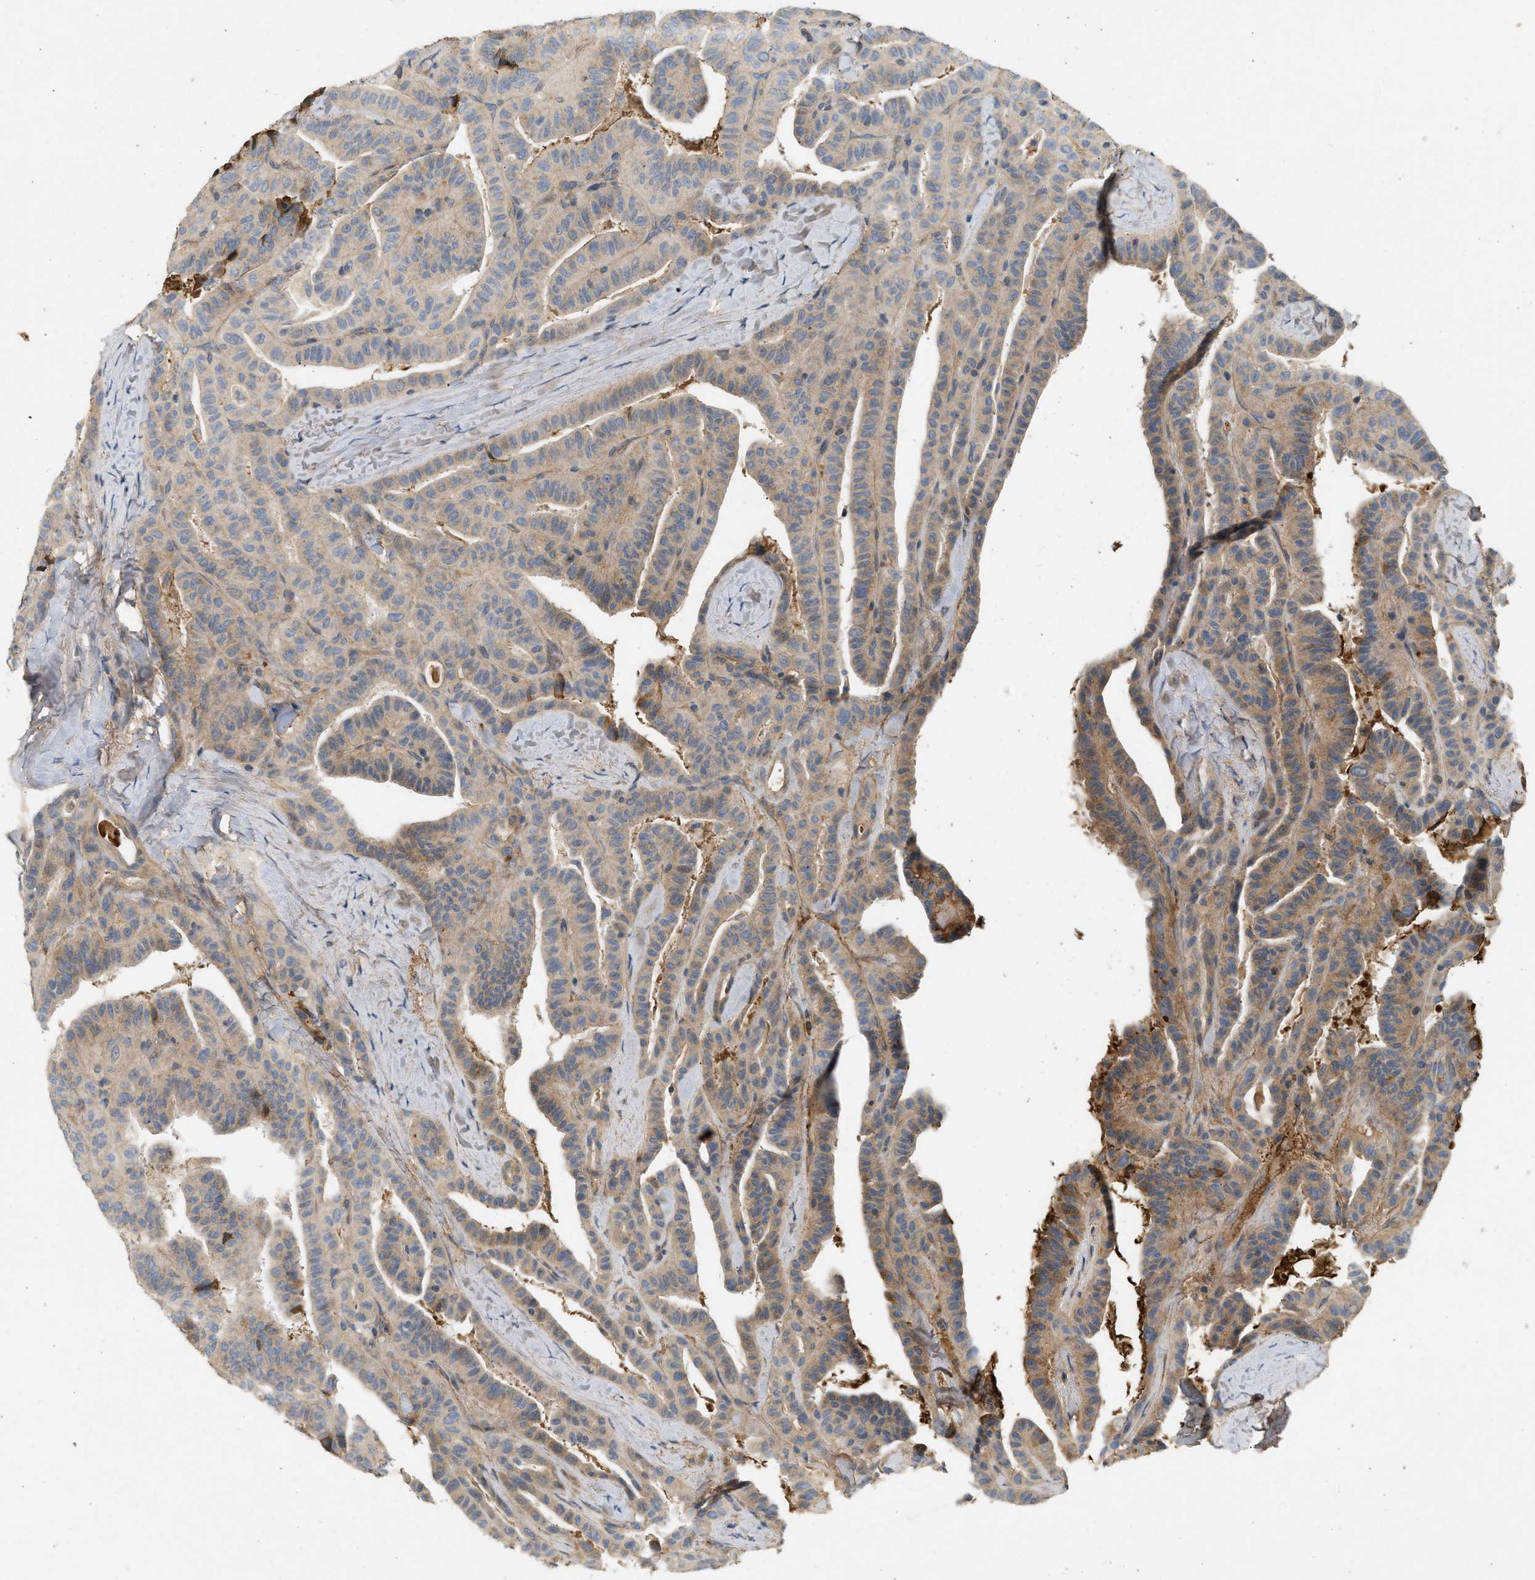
{"staining": {"intensity": "moderate", "quantity": ">75%", "location": "cytoplasmic/membranous"}, "tissue": "thyroid cancer", "cell_type": "Tumor cells", "image_type": "cancer", "snomed": [{"axis": "morphology", "description": "Papillary adenocarcinoma, NOS"}, {"axis": "topography", "description": "Thyroid gland"}], "caption": "Human papillary adenocarcinoma (thyroid) stained for a protein (brown) shows moderate cytoplasmic/membranous positive expression in approximately >75% of tumor cells.", "gene": "F8", "patient": {"sex": "male", "age": 77}}